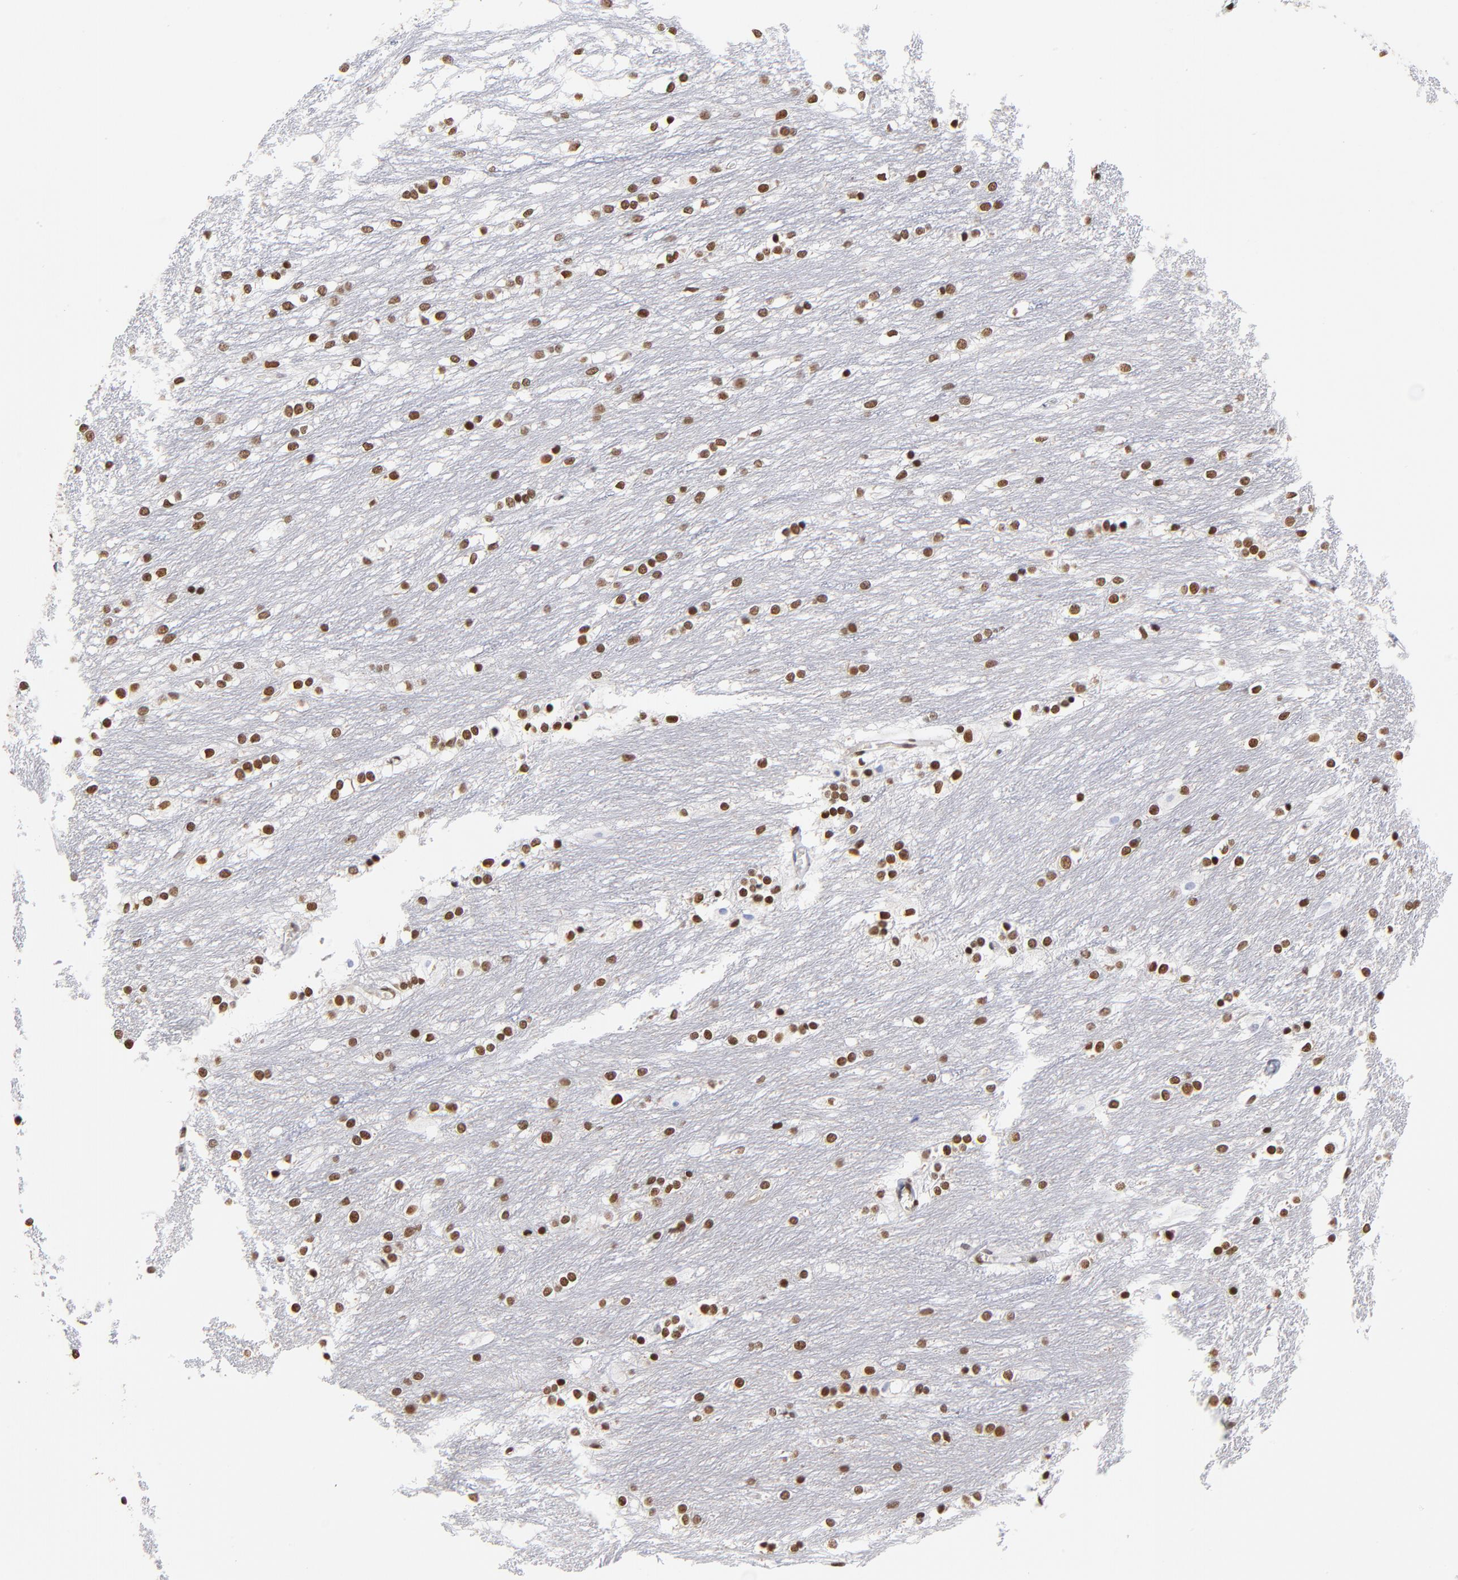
{"staining": {"intensity": "moderate", "quantity": ">75%", "location": "nuclear"}, "tissue": "caudate", "cell_type": "Glial cells", "image_type": "normal", "snomed": [{"axis": "morphology", "description": "Normal tissue, NOS"}, {"axis": "topography", "description": "Lateral ventricle wall"}], "caption": "Immunohistochemical staining of normal human caudate shows medium levels of moderate nuclear positivity in approximately >75% of glial cells.", "gene": "ZMYM3", "patient": {"sex": "female", "age": 19}}